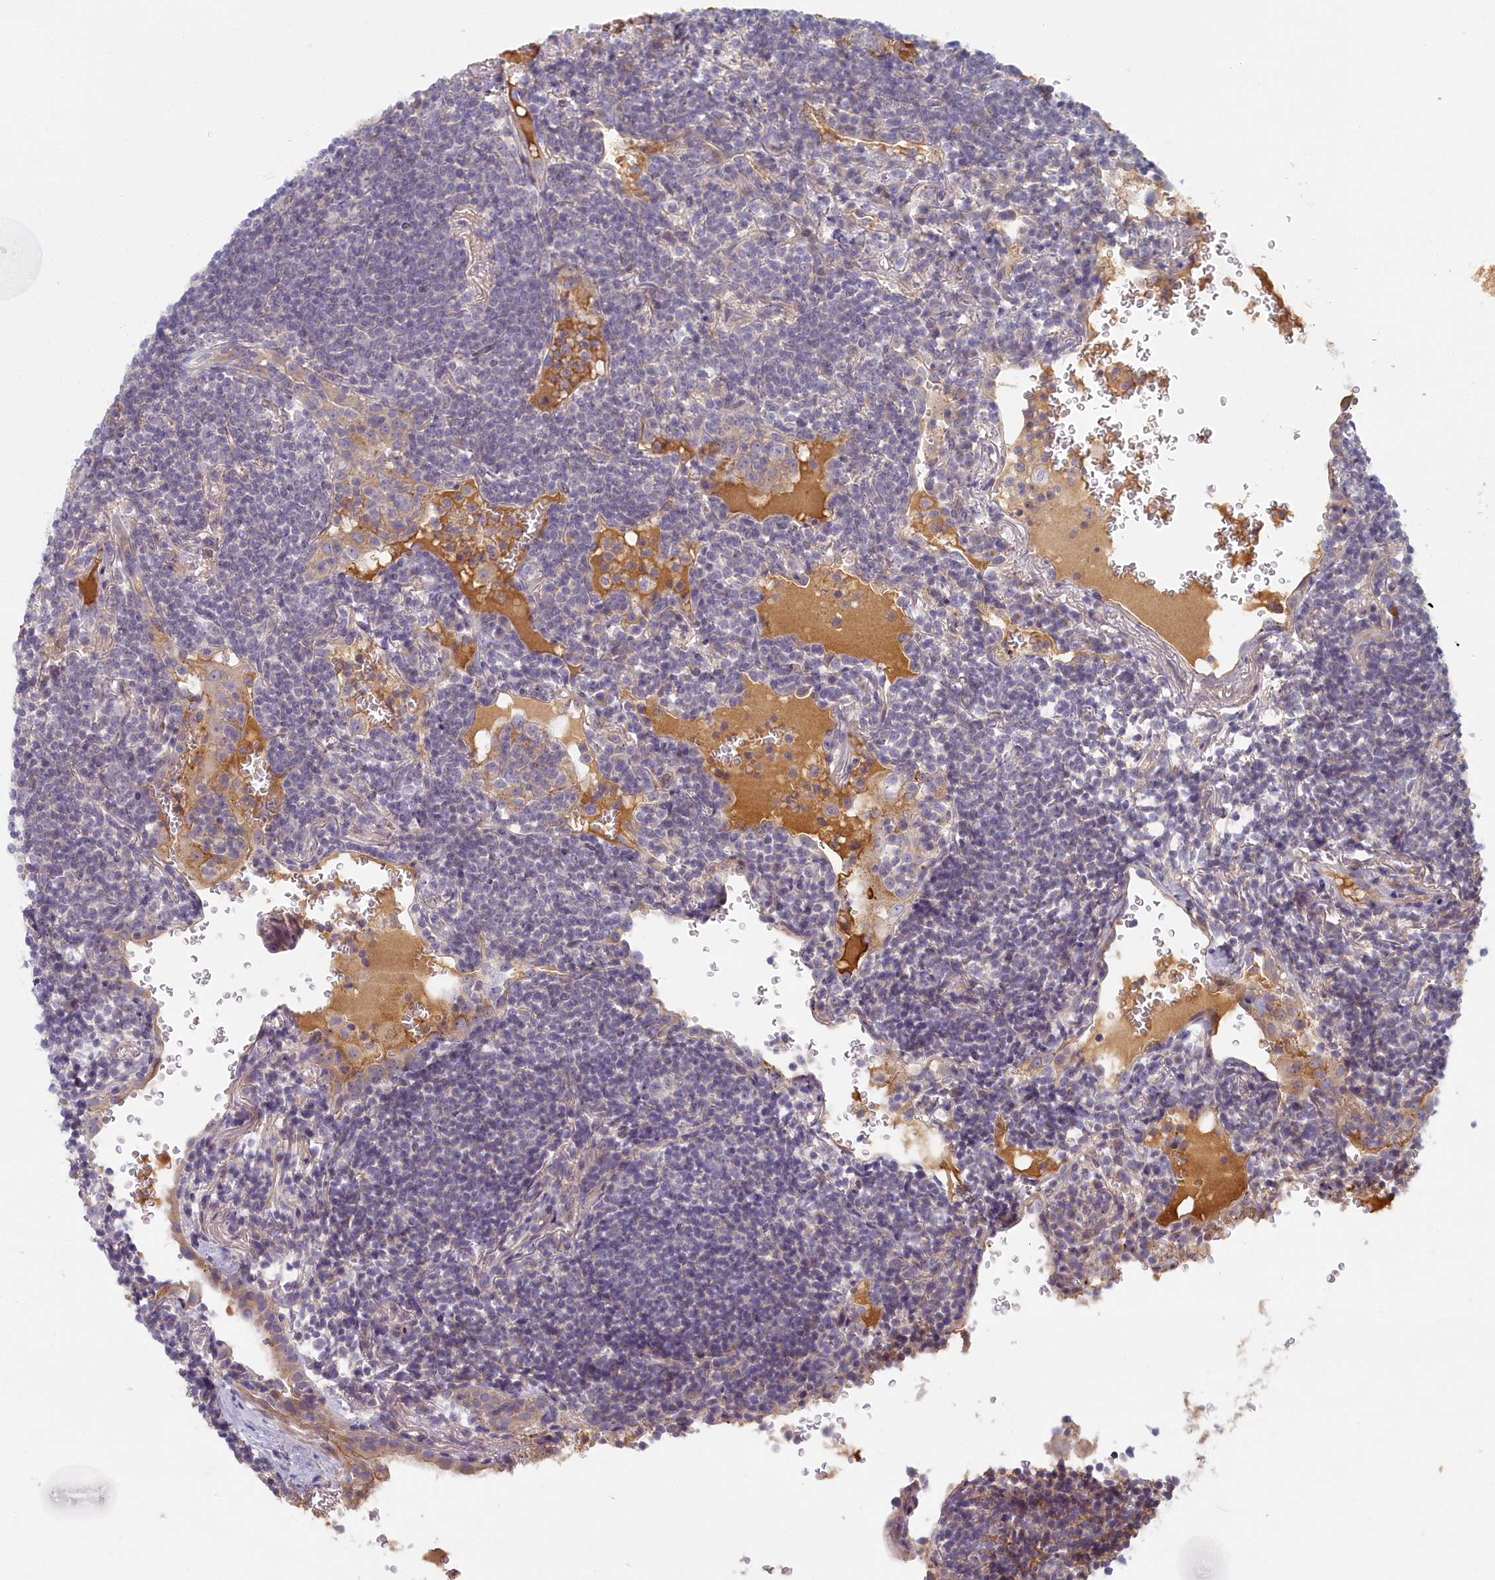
{"staining": {"intensity": "negative", "quantity": "none", "location": "none"}, "tissue": "lymphoma", "cell_type": "Tumor cells", "image_type": "cancer", "snomed": [{"axis": "morphology", "description": "Malignant lymphoma, non-Hodgkin's type, Low grade"}, {"axis": "topography", "description": "Lung"}], "caption": "An image of lymphoma stained for a protein shows no brown staining in tumor cells.", "gene": "STX16", "patient": {"sex": "female", "age": 71}}